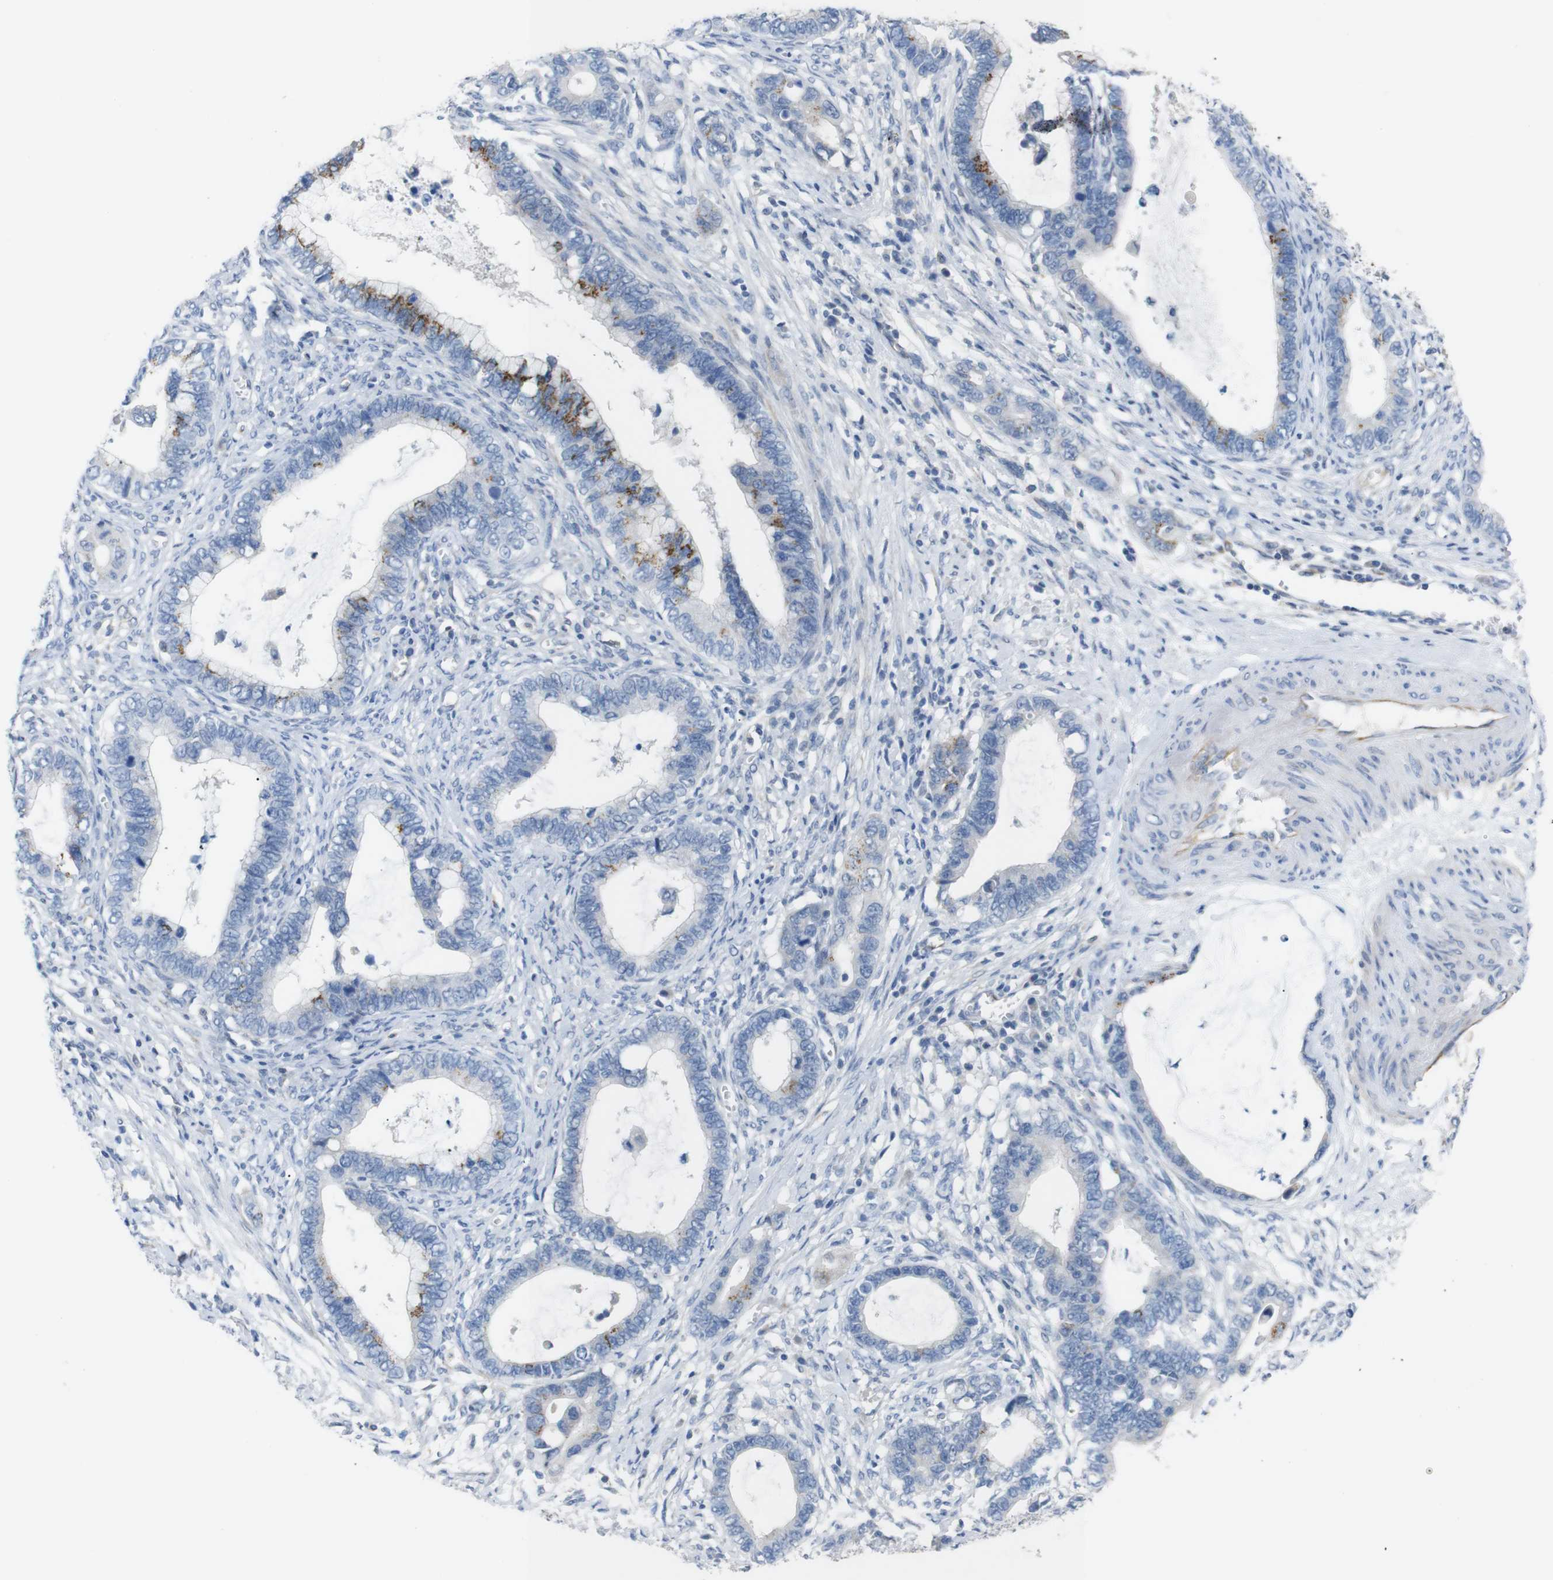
{"staining": {"intensity": "moderate", "quantity": "25%-75%", "location": "cytoplasmic/membranous"}, "tissue": "cervical cancer", "cell_type": "Tumor cells", "image_type": "cancer", "snomed": [{"axis": "morphology", "description": "Adenocarcinoma, NOS"}, {"axis": "topography", "description": "Cervix"}], "caption": "This is an image of immunohistochemistry (IHC) staining of adenocarcinoma (cervical), which shows moderate positivity in the cytoplasmic/membranous of tumor cells.", "gene": "CHRM5", "patient": {"sex": "female", "age": 44}}